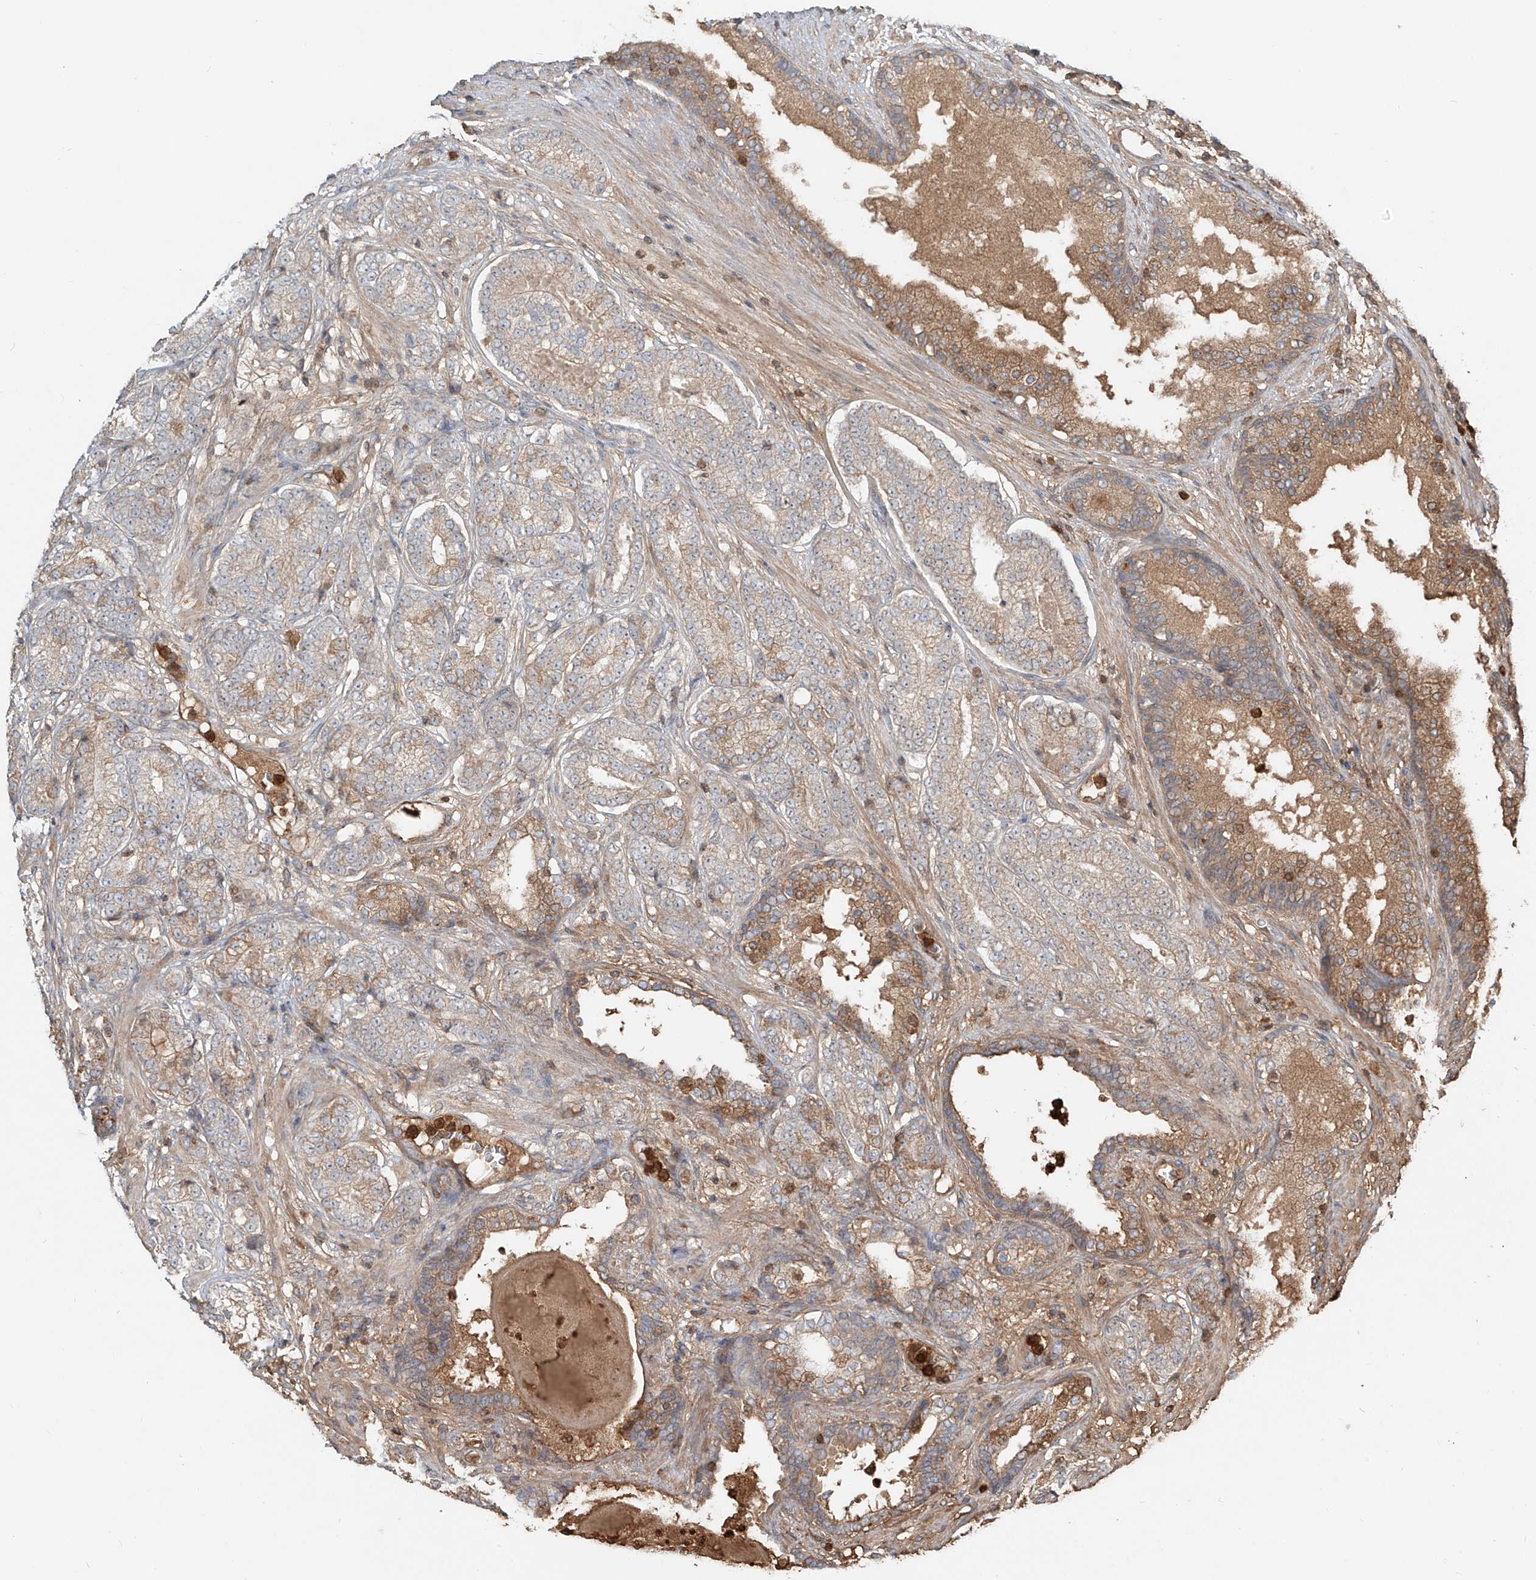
{"staining": {"intensity": "weak", "quantity": "25%-75%", "location": "cytoplasmic/membranous"}, "tissue": "prostate cancer", "cell_type": "Tumor cells", "image_type": "cancer", "snomed": [{"axis": "morphology", "description": "Adenocarcinoma, High grade"}, {"axis": "topography", "description": "Prostate"}], "caption": "Immunohistochemistry (DAB (3,3'-diaminobenzidine)) staining of adenocarcinoma (high-grade) (prostate) displays weak cytoplasmic/membranous protein staining in about 25%-75% of tumor cells.", "gene": "ERO1A", "patient": {"sex": "male", "age": 61}}